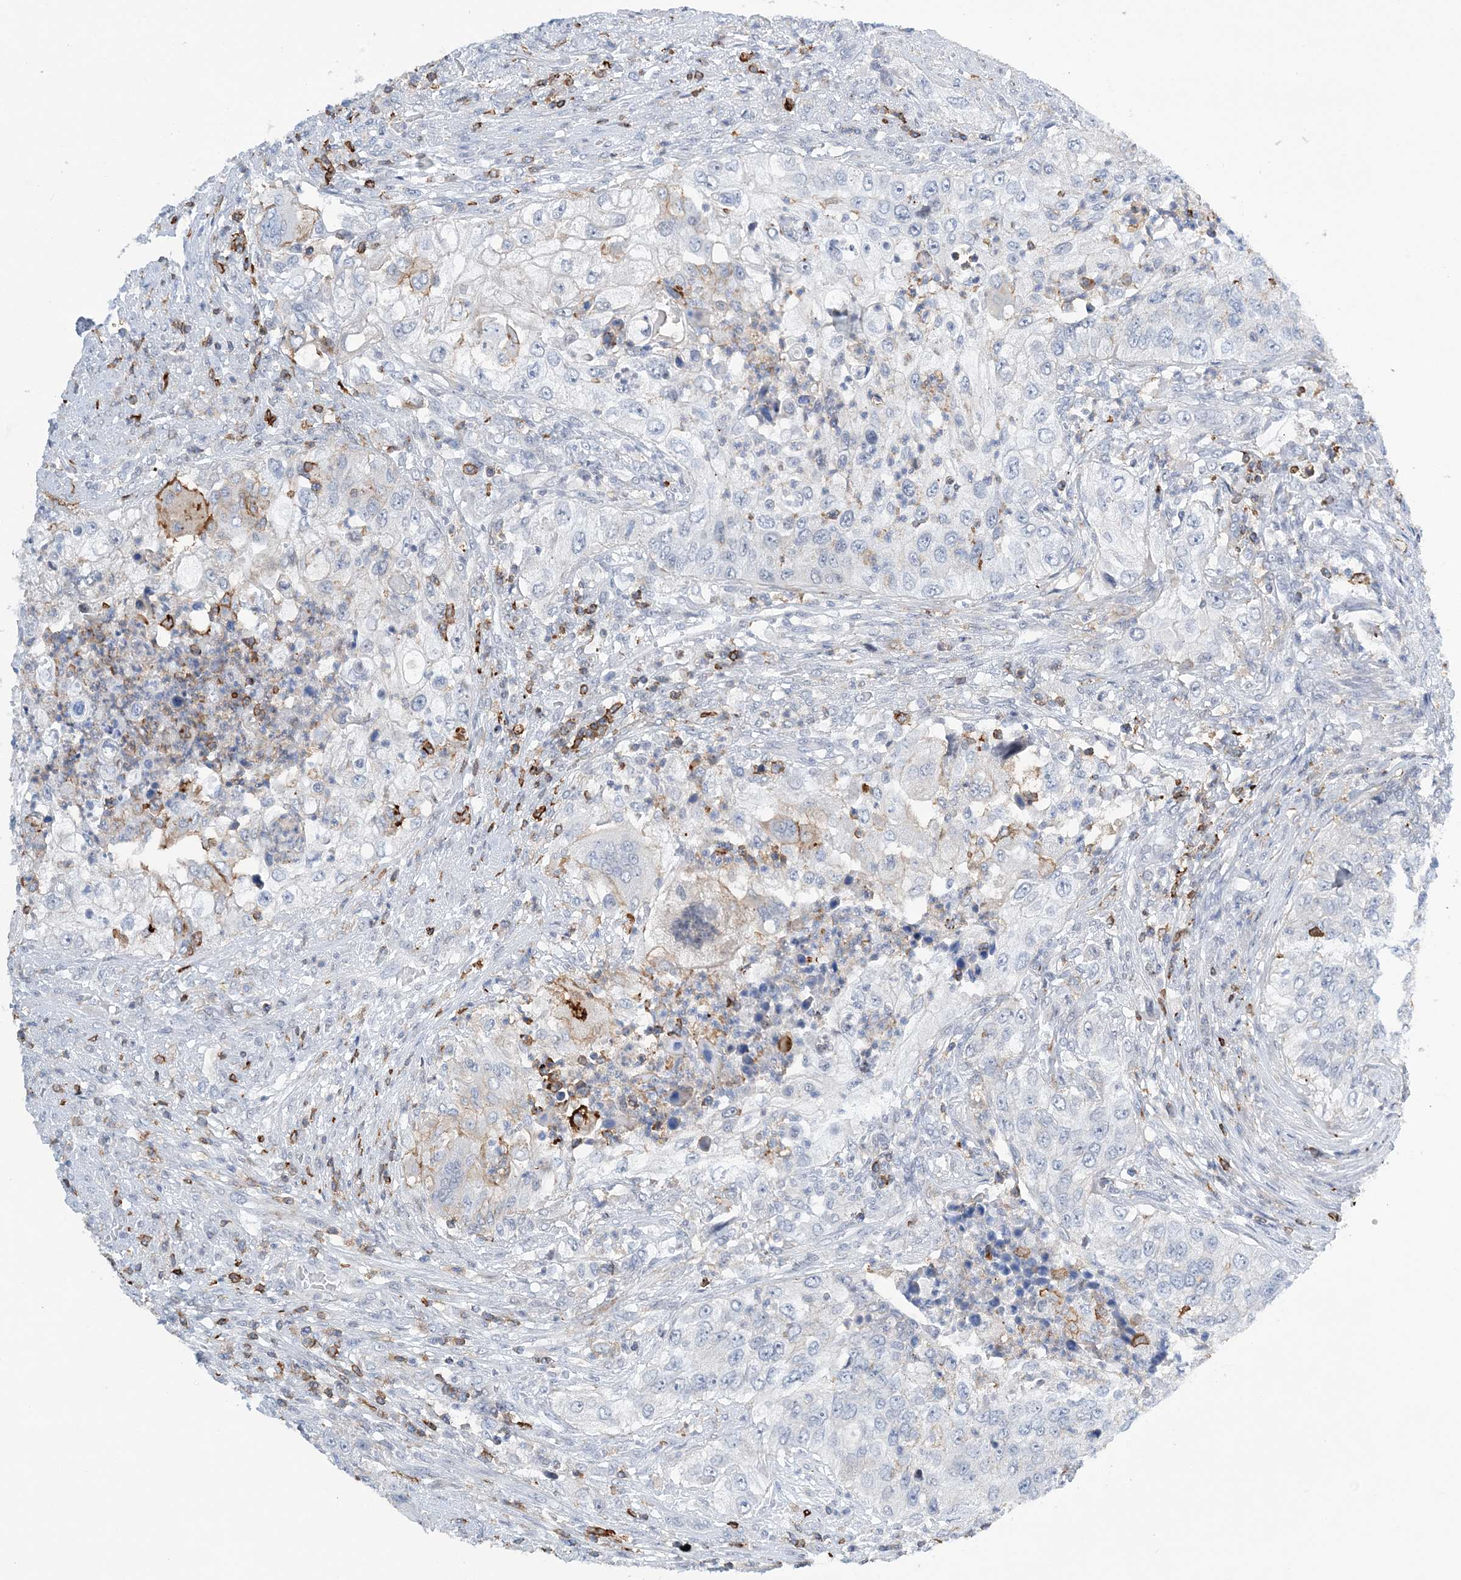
{"staining": {"intensity": "negative", "quantity": "none", "location": "none"}, "tissue": "urothelial cancer", "cell_type": "Tumor cells", "image_type": "cancer", "snomed": [{"axis": "morphology", "description": "Urothelial carcinoma, High grade"}, {"axis": "topography", "description": "Urinary bladder"}], "caption": "Immunohistochemistry (IHC) histopathology image of human urothelial cancer stained for a protein (brown), which demonstrates no staining in tumor cells.", "gene": "PRMT9", "patient": {"sex": "female", "age": 60}}